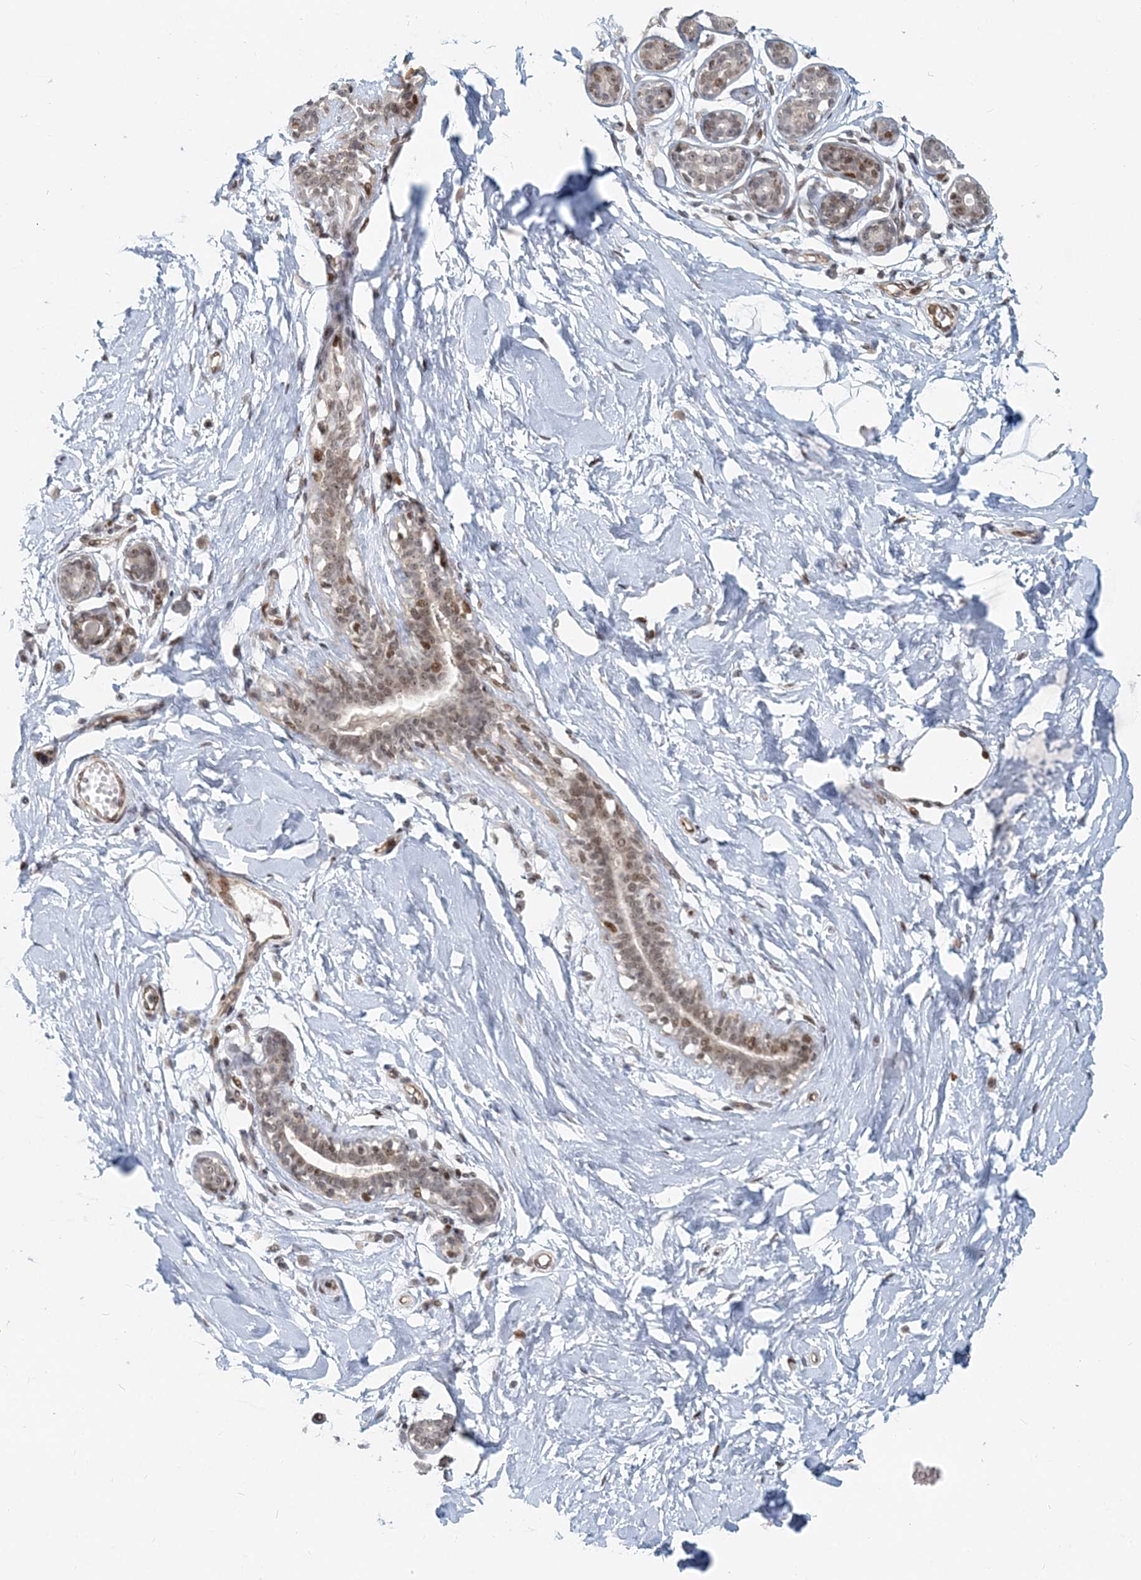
{"staining": {"intensity": "negative", "quantity": "none", "location": "none"}, "tissue": "breast", "cell_type": "Adipocytes", "image_type": "normal", "snomed": [{"axis": "morphology", "description": "Normal tissue, NOS"}, {"axis": "morphology", "description": "Adenoma, NOS"}, {"axis": "topography", "description": "Breast"}], "caption": "IHC histopathology image of benign breast: human breast stained with DAB (3,3'-diaminobenzidine) displays no significant protein staining in adipocytes. (Stains: DAB immunohistochemistry with hematoxylin counter stain, Microscopy: brightfield microscopy at high magnification).", "gene": "BAZ1B", "patient": {"sex": "female", "age": 23}}